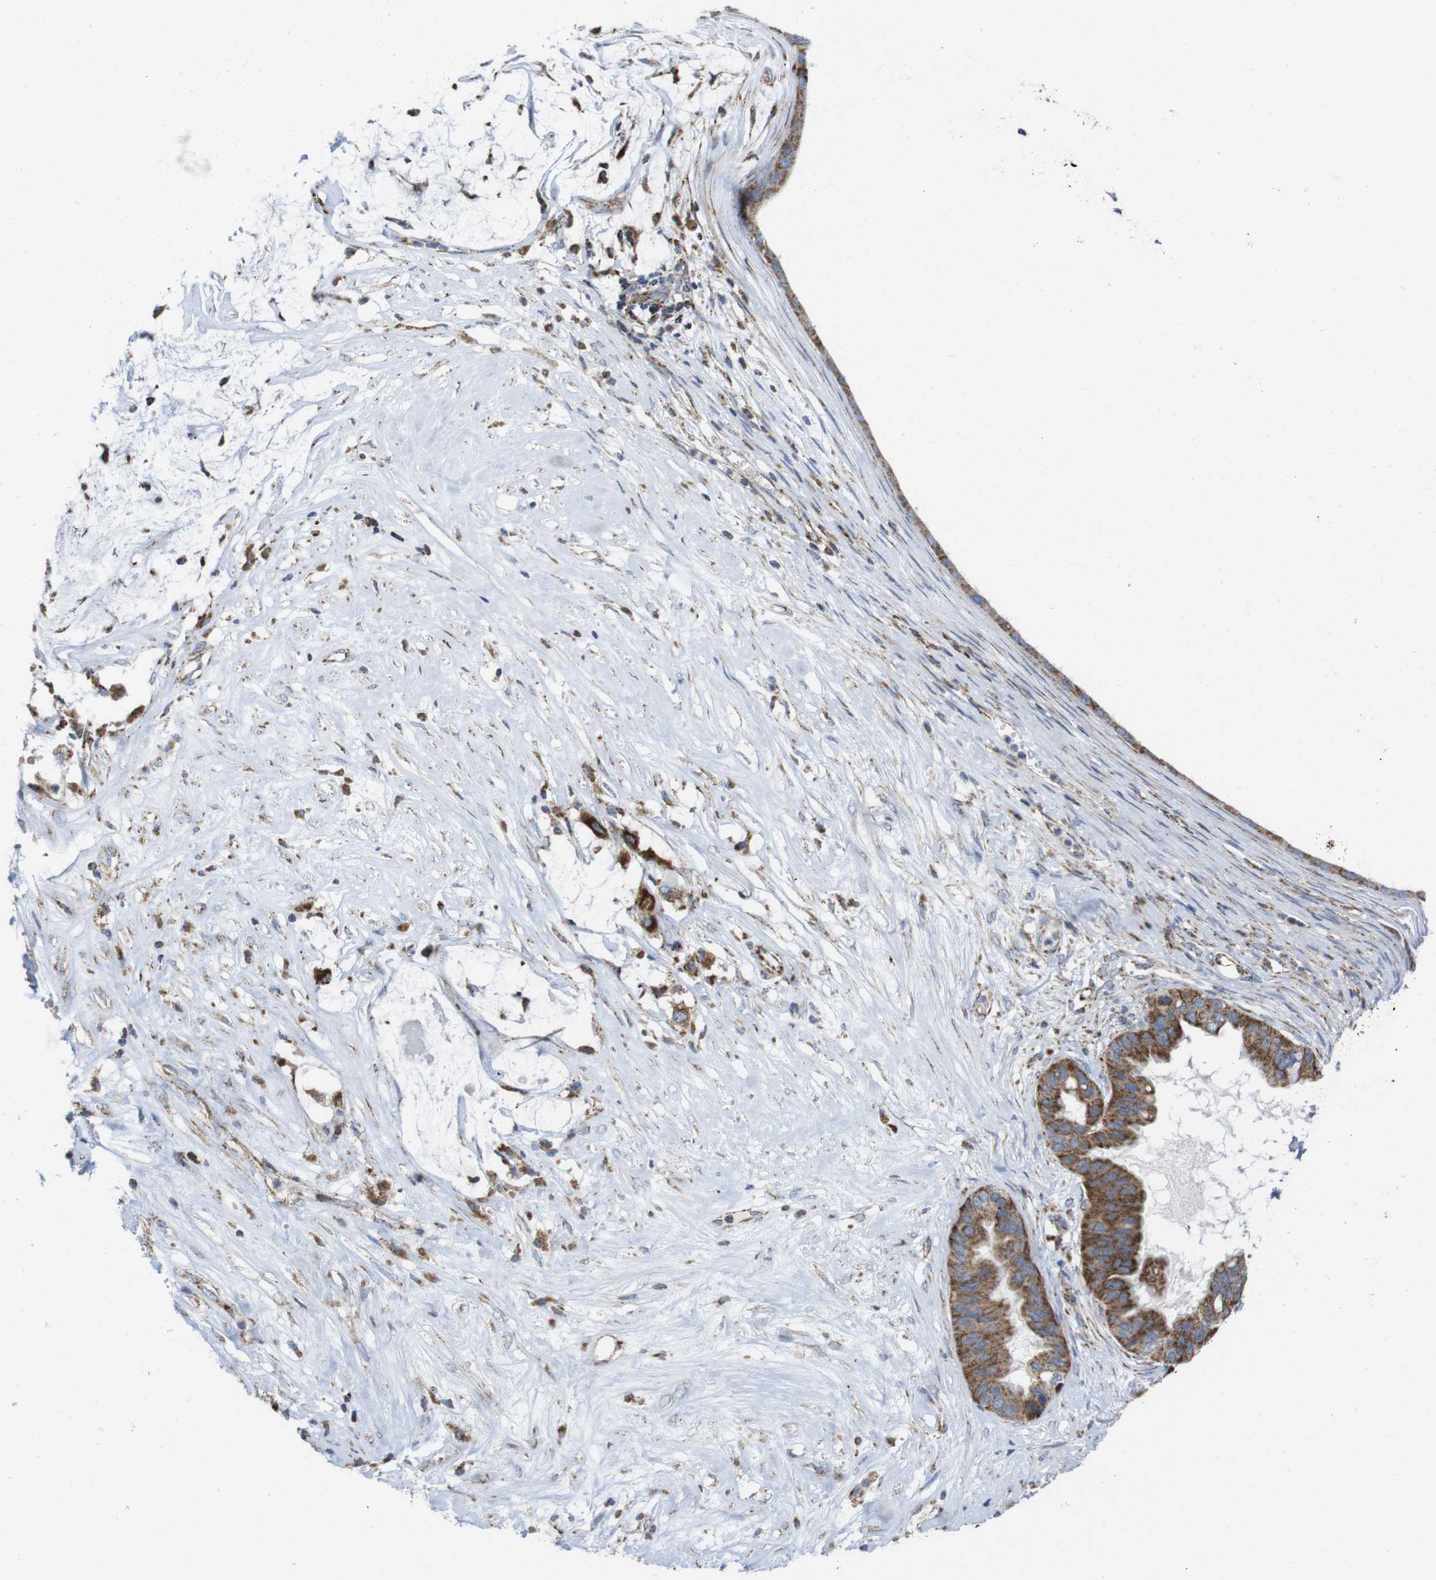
{"staining": {"intensity": "moderate", "quantity": ">75%", "location": "cytoplasmic/membranous"}, "tissue": "ovarian cancer", "cell_type": "Tumor cells", "image_type": "cancer", "snomed": [{"axis": "morphology", "description": "Cystadenocarcinoma, mucinous, NOS"}, {"axis": "topography", "description": "Ovary"}], "caption": "Immunohistochemistry histopathology image of neoplastic tissue: mucinous cystadenocarcinoma (ovarian) stained using immunohistochemistry exhibits medium levels of moderate protein expression localized specifically in the cytoplasmic/membranous of tumor cells, appearing as a cytoplasmic/membranous brown color.", "gene": "TMEM192", "patient": {"sex": "female", "age": 80}}